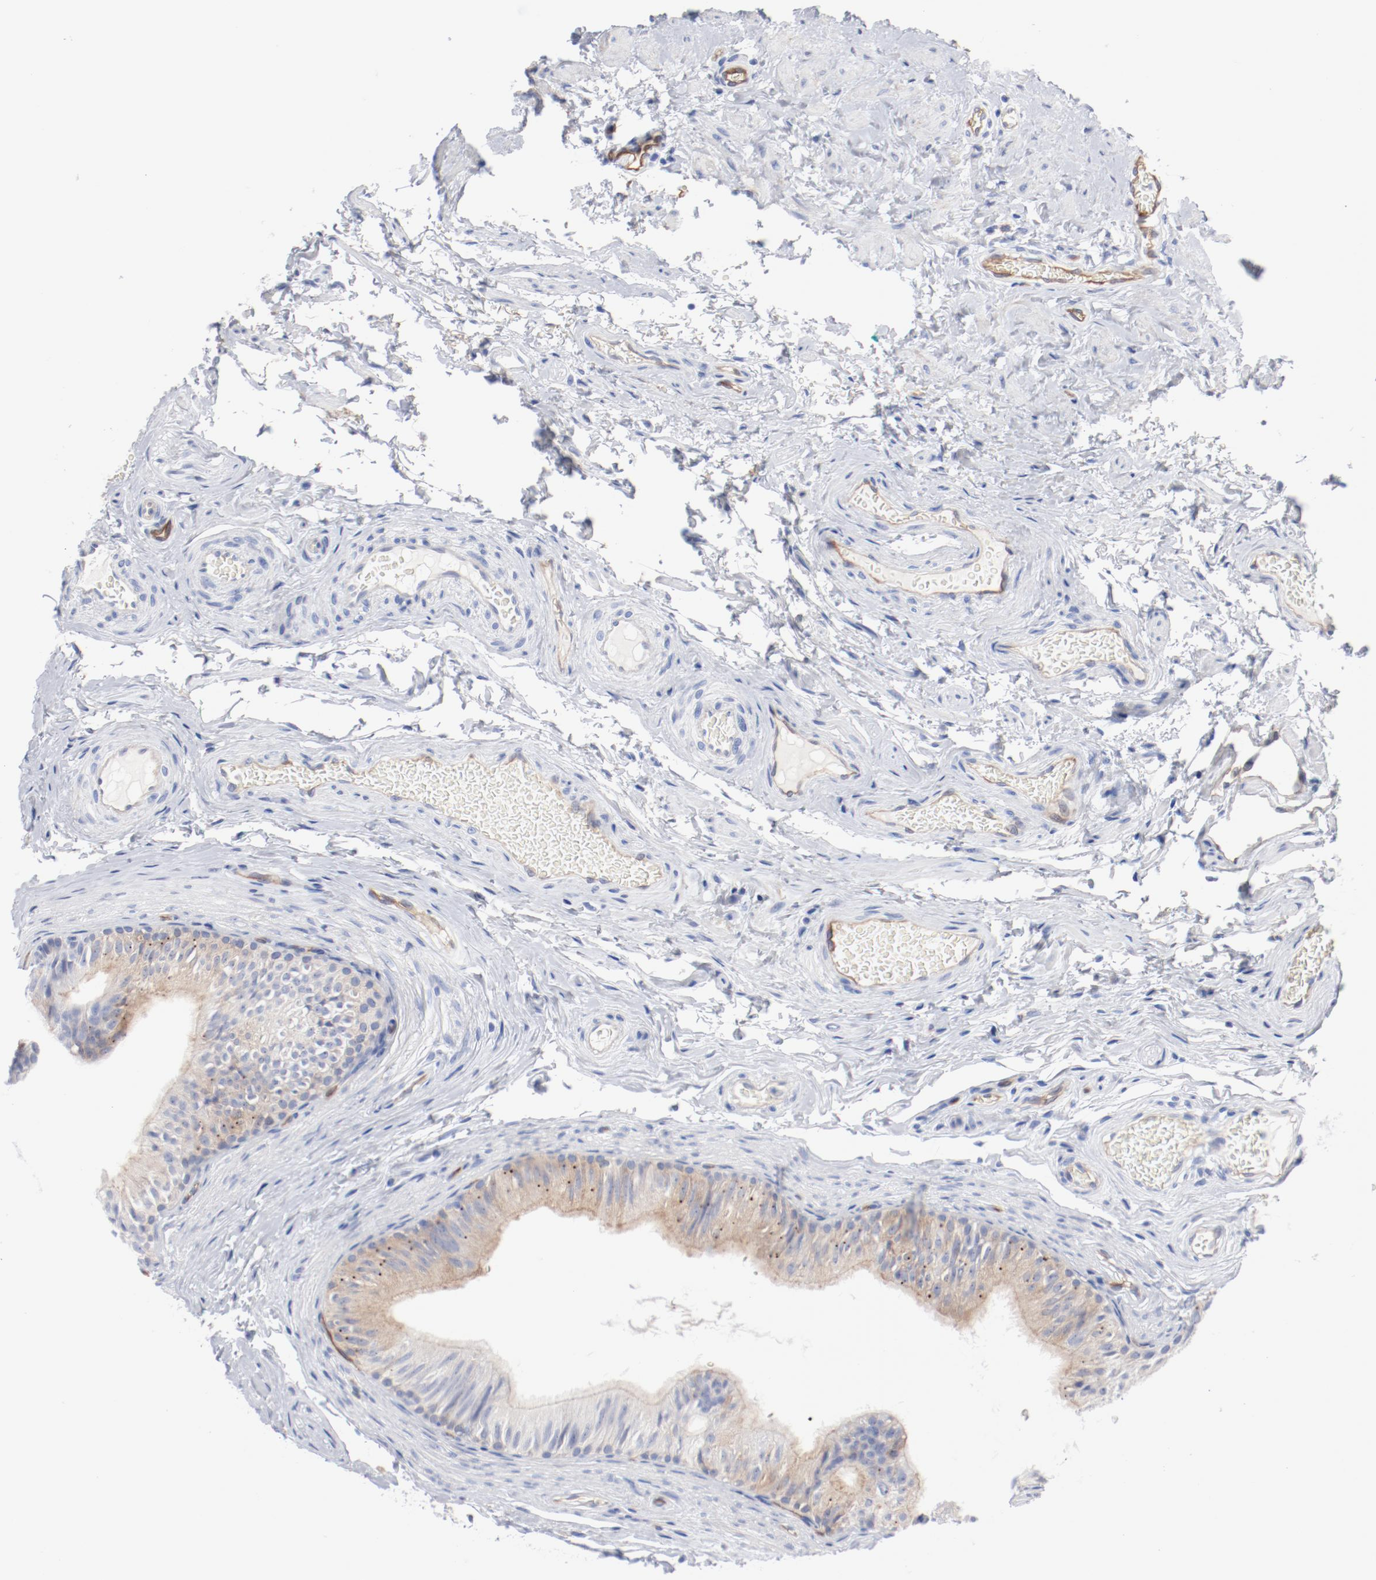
{"staining": {"intensity": "moderate", "quantity": "25%-75%", "location": "cytoplasmic/membranous"}, "tissue": "epididymis", "cell_type": "Glandular cells", "image_type": "normal", "snomed": [{"axis": "morphology", "description": "Normal tissue, NOS"}, {"axis": "topography", "description": "Testis"}, {"axis": "topography", "description": "Epididymis"}], "caption": "Immunohistochemical staining of unremarkable epididymis demonstrates moderate cytoplasmic/membranous protein positivity in approximately 25%-75% of glandular cells.", "gene": "SHANK3", "patient": {"sex": "male", "age": 36}}